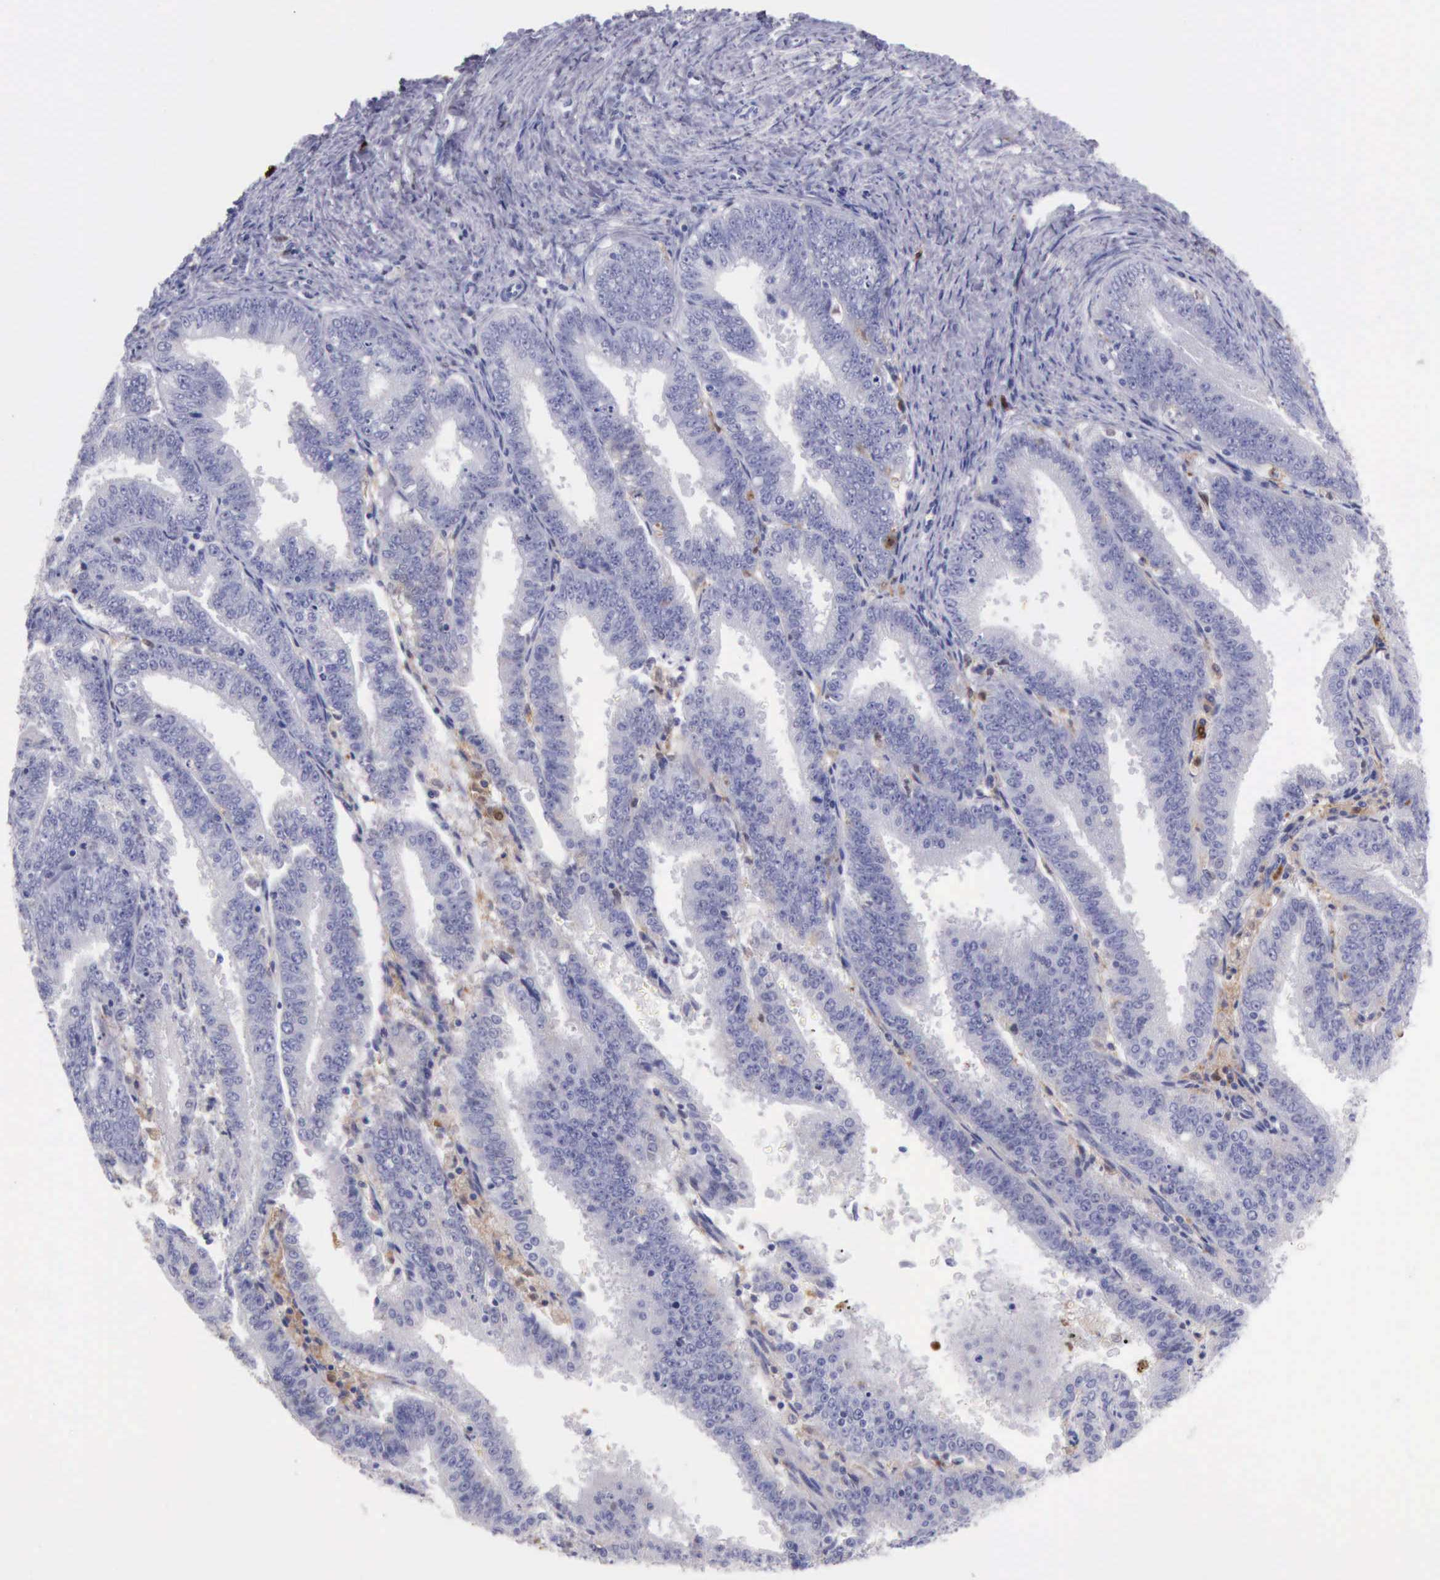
{"staining": {"intensity": "negative", "quantity": "none", "location": "none"}, "tissue": "endometrial cancer", "cell_type": "Tumor cells", "image_type": "cancer", "snomed": [{"axis": "morphology", "description": "Adenocarcinoma, NOS"}, {"axis": "topography", "description": "Endometrium"}], "caption": "This is an immunohistochemistry histopathology image of human endometrial cancer (adenocarcinoma). There is no staining in tumor cells.", "gene": "CSTA", "patient": {"sex": "female", "age": 66}}